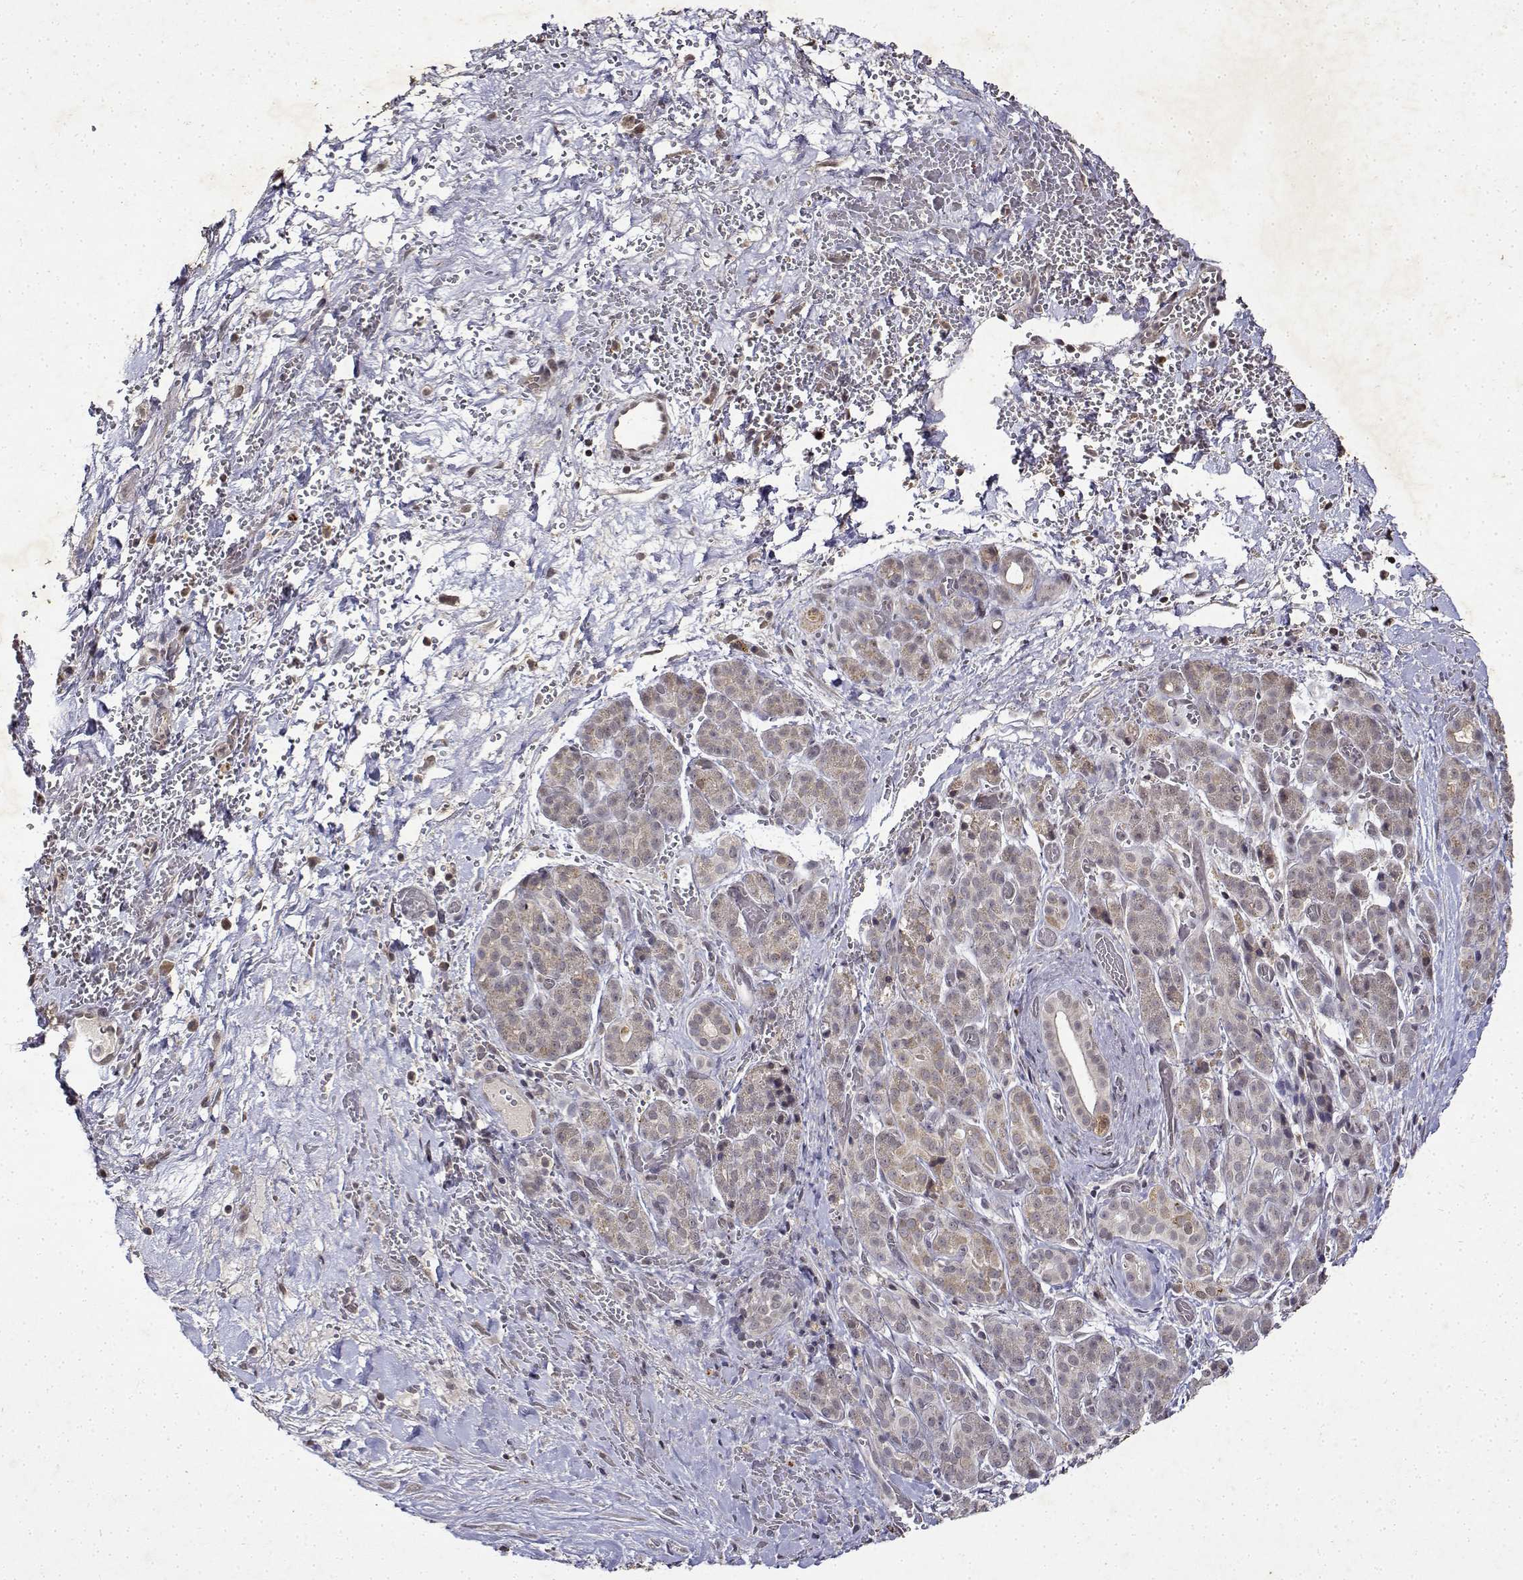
{"staining": {"intensity": "weak", "quantity": "25%-75%", "location": "cytoplasmic/membranous"}, "tissue": "pancreatic cancer", "cell_type": "Tumor cells", "image_type": "cancer", "snomed": [{"axis": "morphology", "description": "Adenocarcinoma, NOS"}, {"axis": "topography", "description": "Pancreas"}], "caption": "Pancreatic cancer stained with a brown dye demonstrates weak cytoplasmic/membranous positive positivity in about 25%-75% of tumor cells.", "gene": "BDNF", "patient": {"sex": "male", "age": 44}}